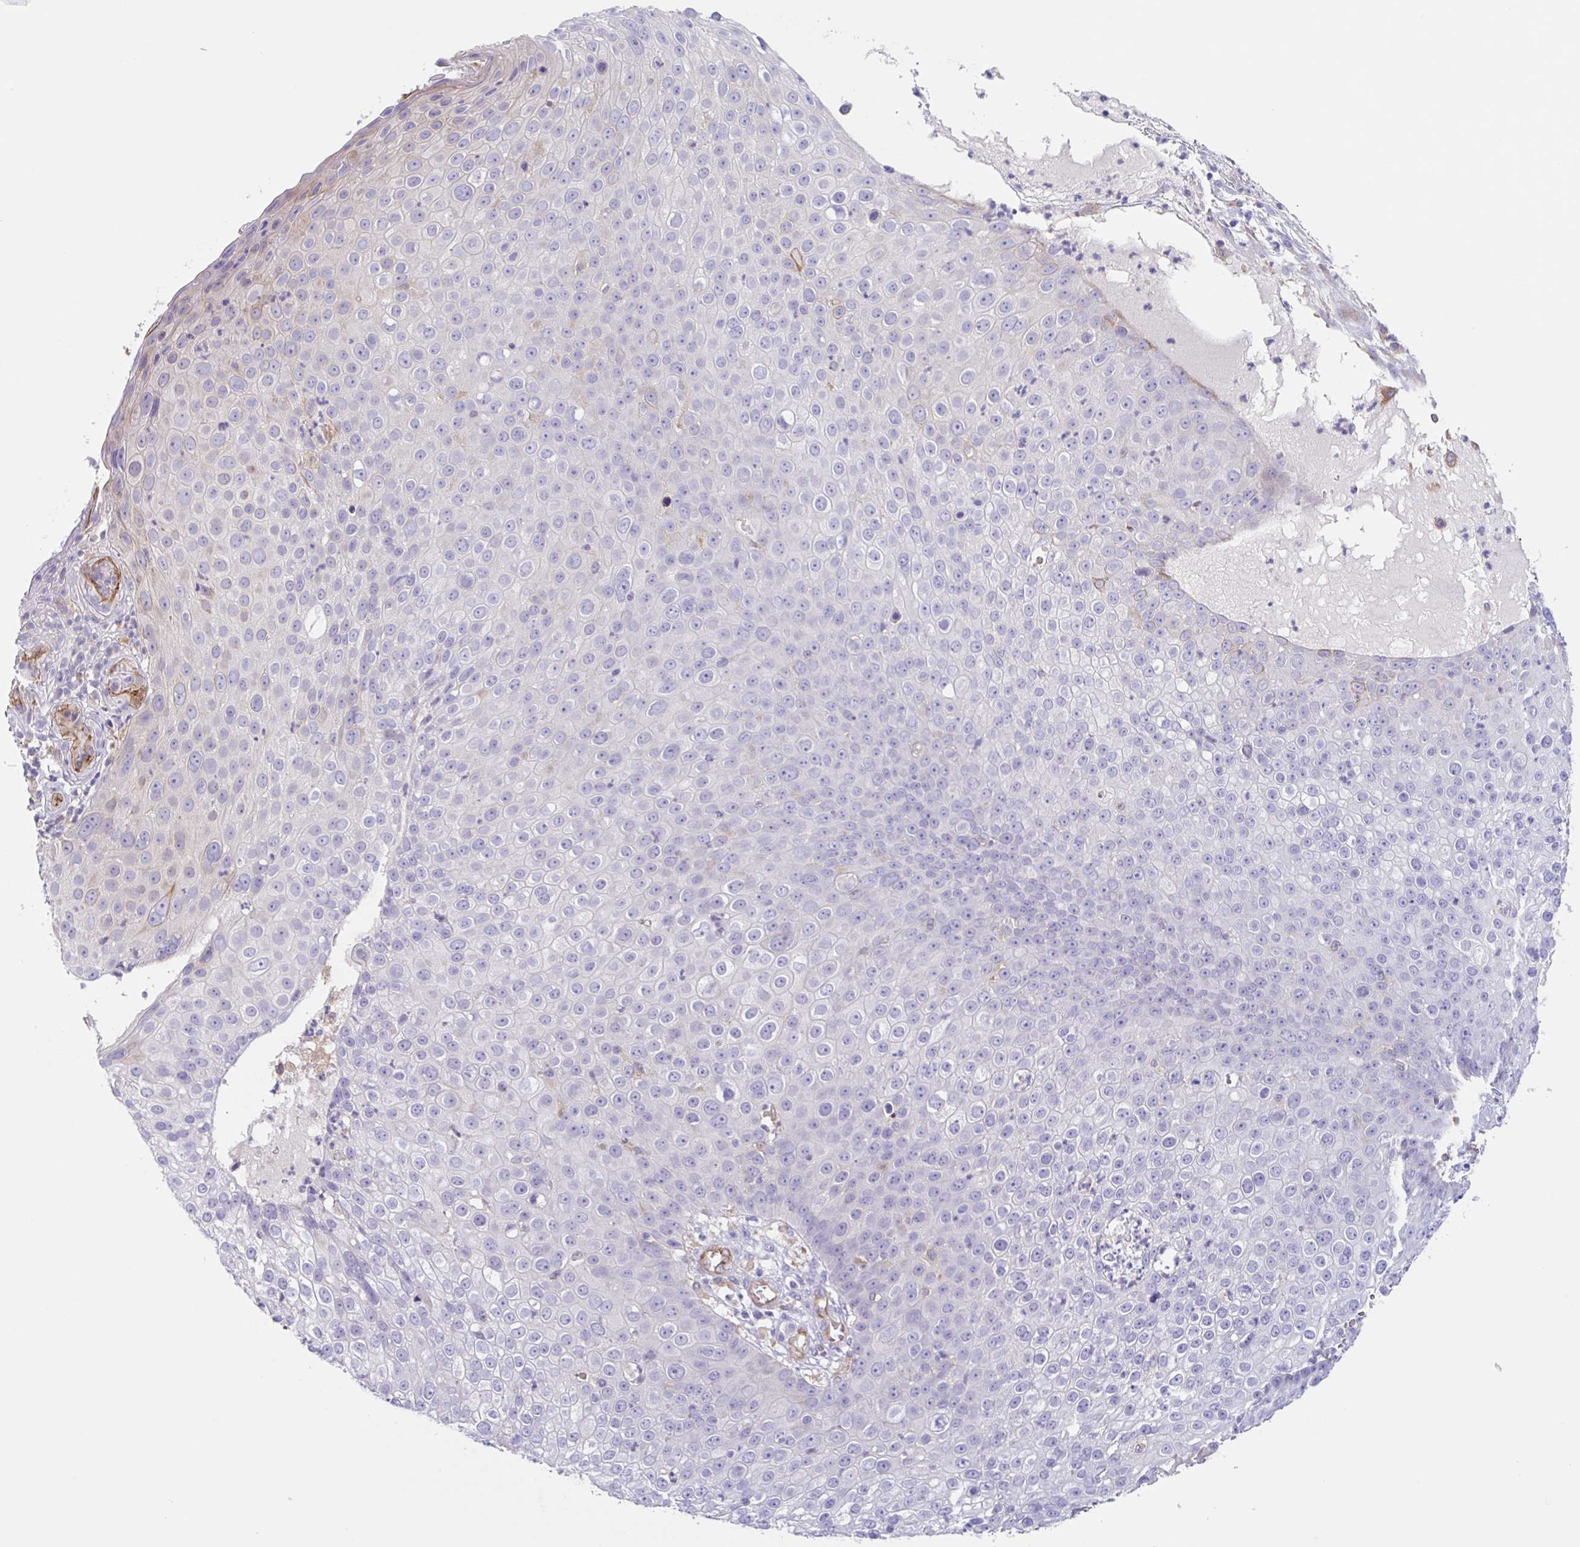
{"staining": {"intensity": "moderate", "quantity": "<25%", "location": "cytoplasmic/membranous"}, "tissue": "skin cancer", "cell_type": "Tumor cells", "image_type": "cancer", "snomed": [{"axis": "morphology", "description": "Squamous cell carcinoma, NOS"}, {"axis": "topography", "description": "Skin"}], "caption": "IHC of human skin squamous cell carcinoma demonstrates low levels of moderate cytoplasmic/membranous positivity in about <25% of tumor cells. (IHC, brightfield microscopy, high magnification).", "gene": "EHD4", "patient": {"sex": "male", "age": 71}}